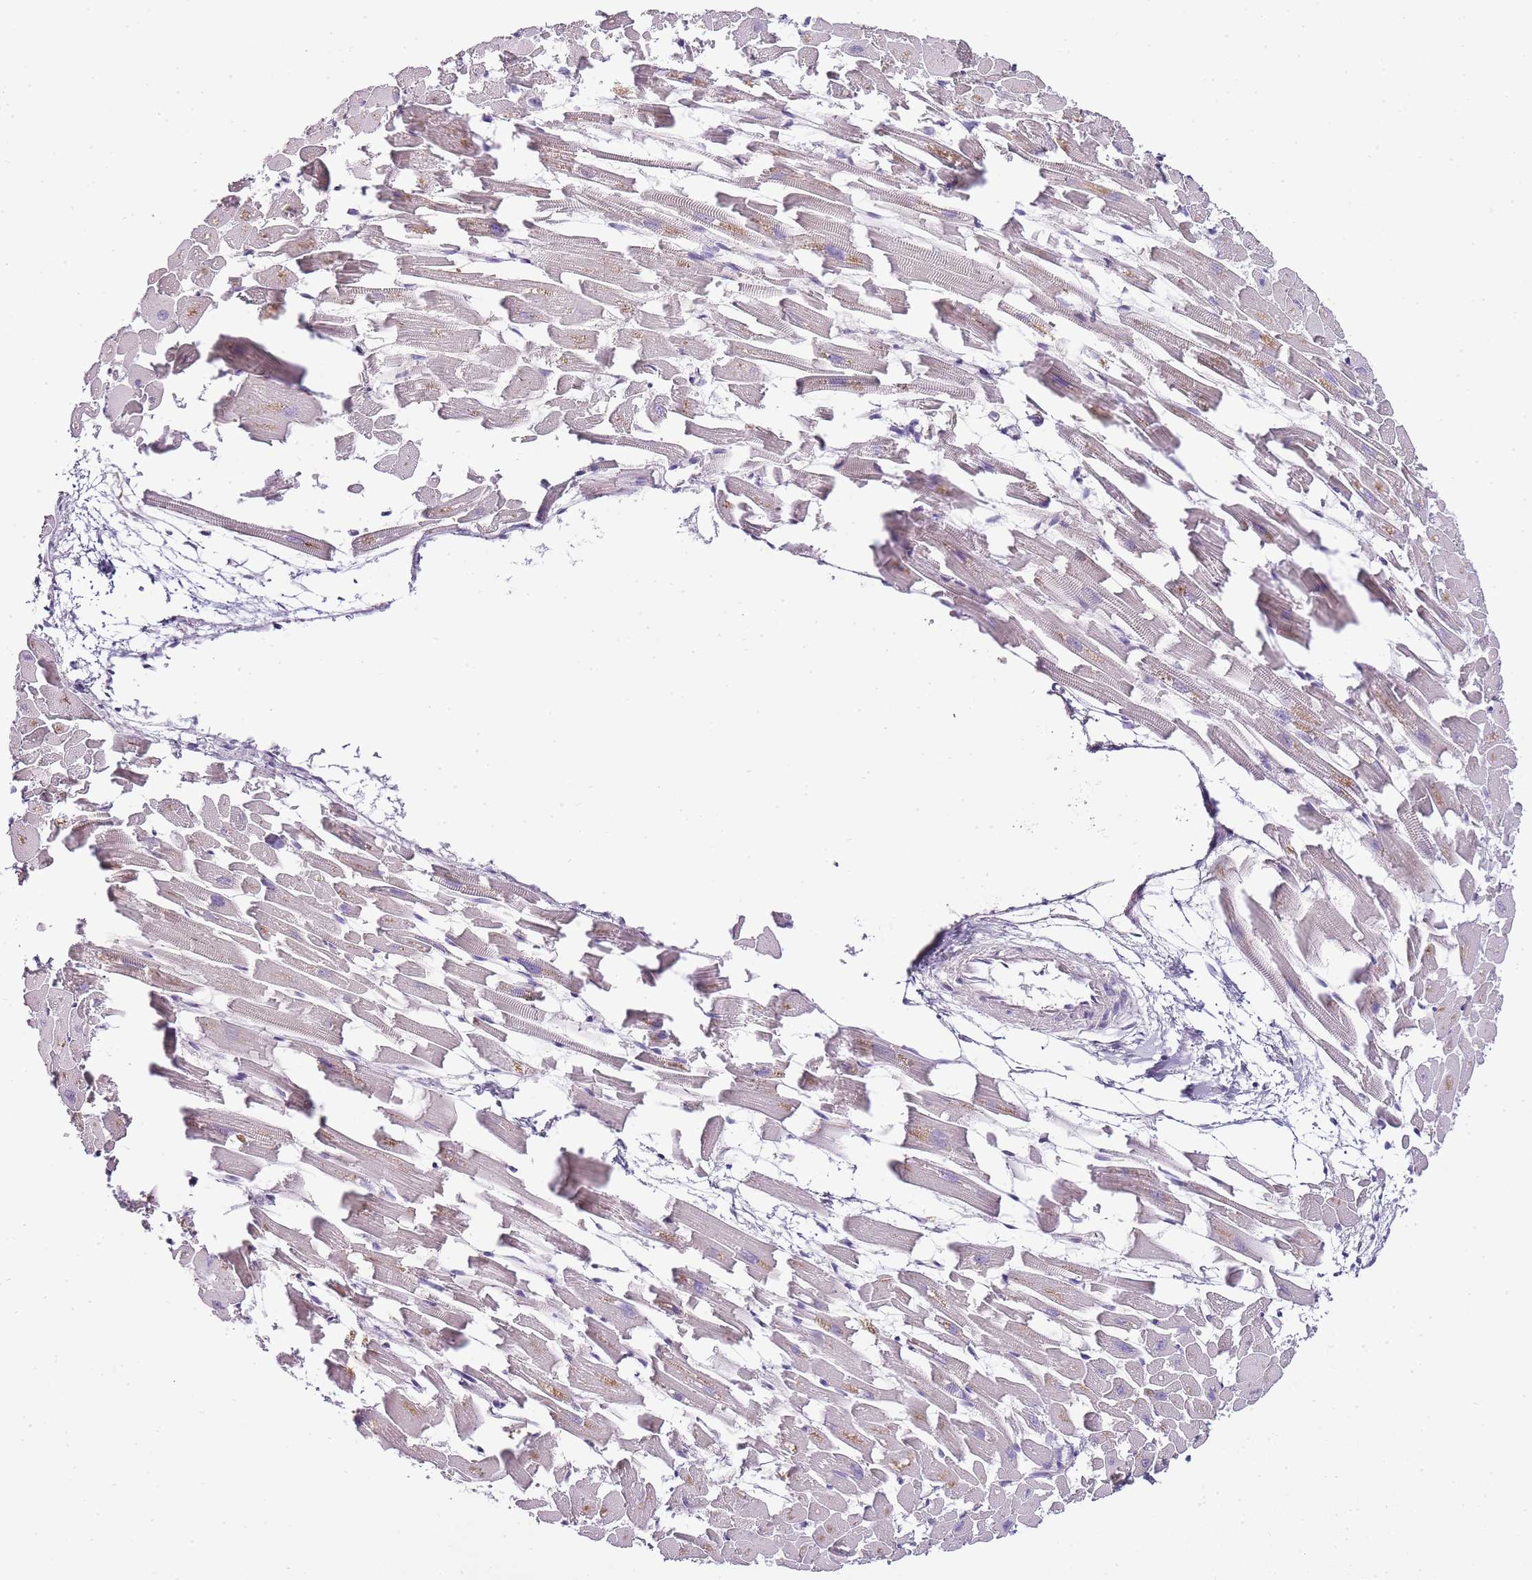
{"staining": {"intensity": "weak", "quantity": "<25%", "location": "cytoplasmic/membranous"}, "tissue": "heart muscle", "cell_type": "Cardiomyocytes", "image_type": "normal", "snomed": [{"axis": "morphology", "description": "Normal tissue, NOS"}, {"axis": "topography", "description": "Heart"}], "caption": "Immunohistochemistry (IHC) of normal heart muscle demonstrates no positivity in cardiomyocytes.", "gene": "ZBP1", "patient": {"sex": "female", "age": 64}}